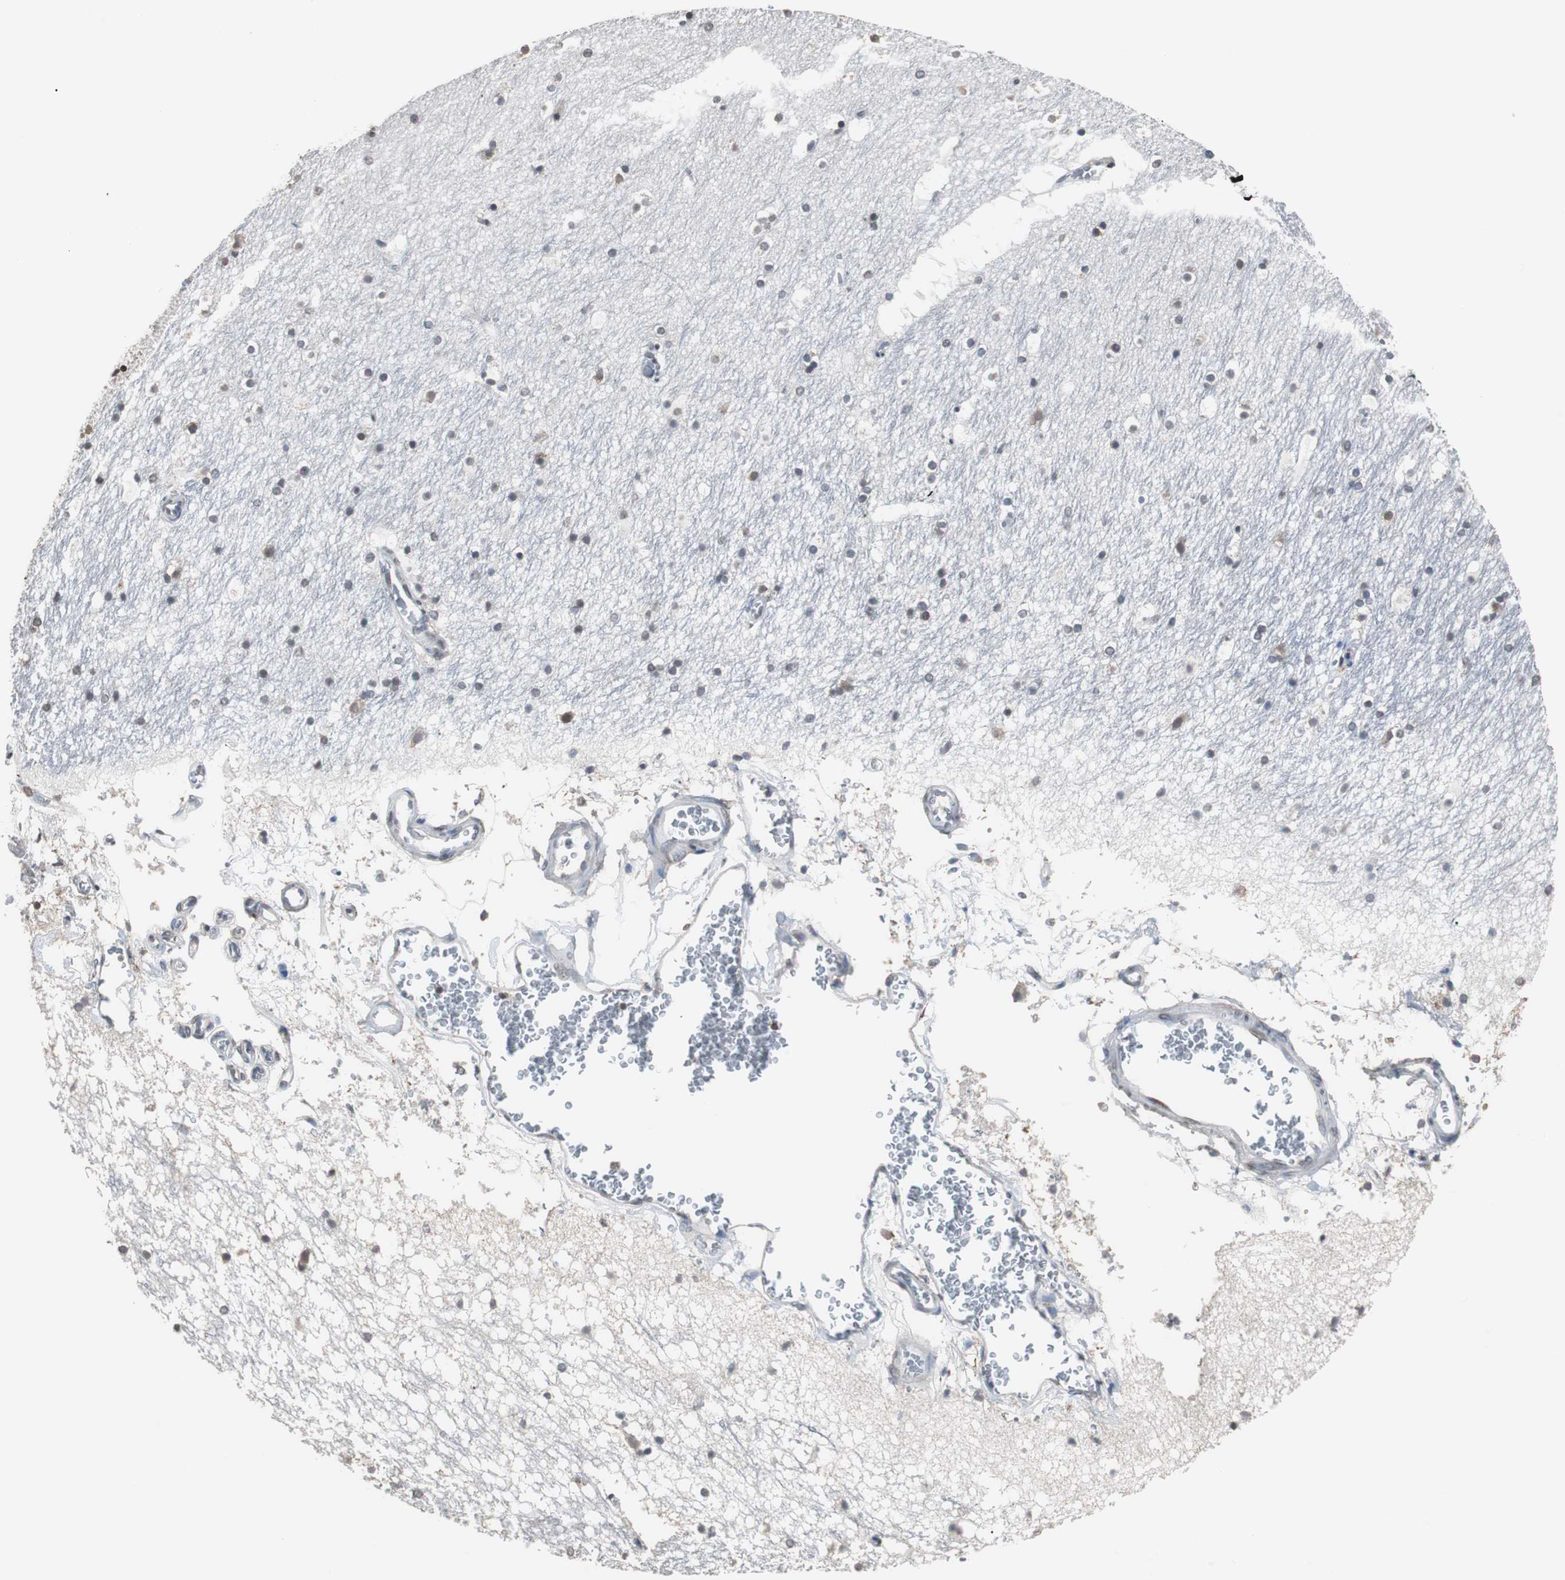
{"staining": {"intensity": "weak", "quantity": "<25%", "location": "nuclear"}, "tissue": "hippocampus", "cell_type": "Glial cells", "image_type": "normal", "snomed": [{"axis": "morphology", "description": "Normal tissue, NOS"}, {"axis": "topography", "description": "Hippocampus"}], "caption": "Glial cells show no significant protein positivity in normal hippocampus. (DAB (3,3'-diaminobenzidine) IHC with hematoxylin counter stain).", "gene": "TOP2A", "patient": {"sex": "male", "age": 45}}